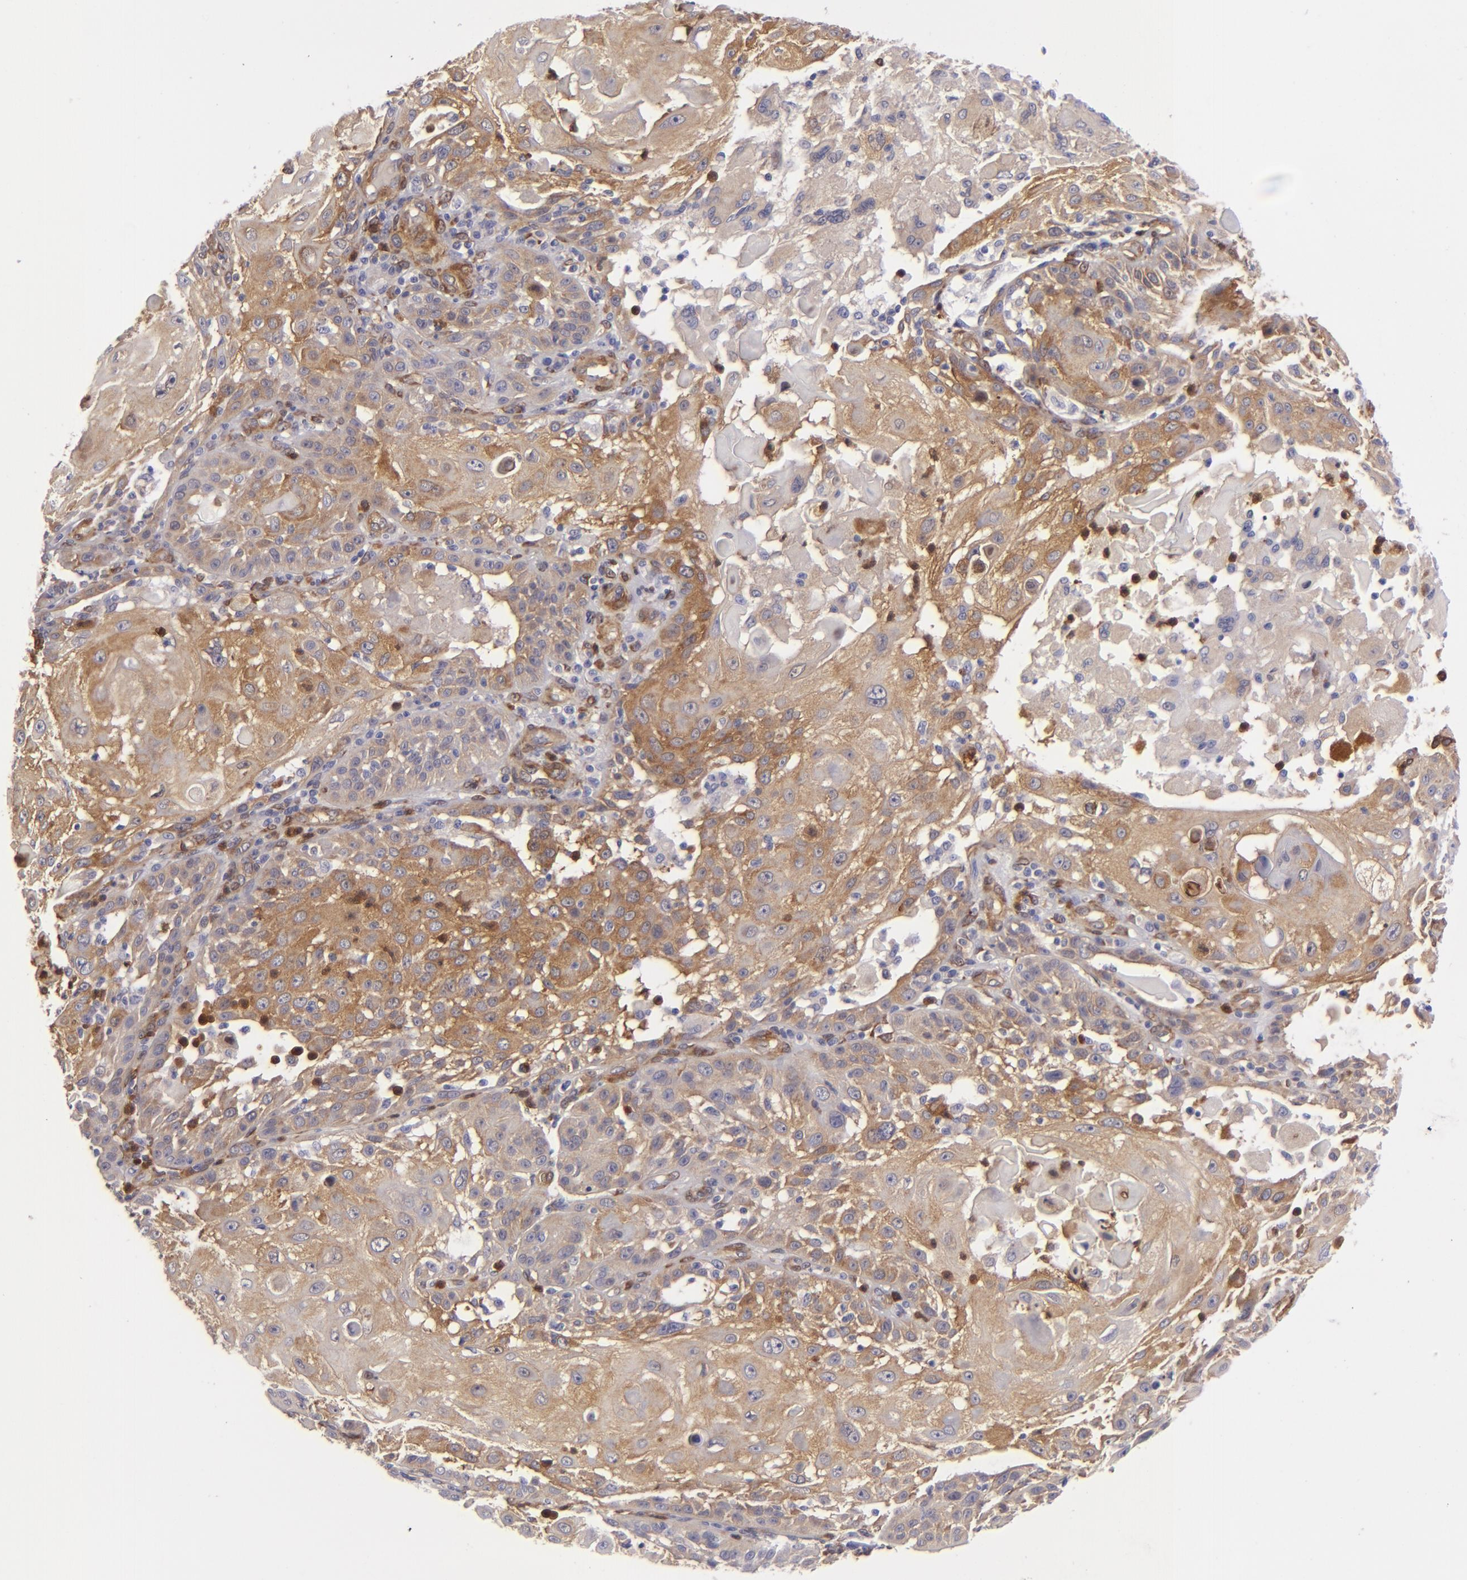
{"staining": {"intensity": "moderate", "quantity": ">75%", "location": "cytoplasmic/membranous"}, "tissue": "skin cancer", "cell_type": "Tumor cells", "image_type": "cancer", "snomed": [{"axis": "morphology", "description": "Squamous cell carcinoma, NOS"}, {"axis": "topography", "description": "Skin"}], "caption": "Immunohistochemistry (DAB (3,3'-diaminobenzidine)) staining of skin cancer (squamous cell carcinoma) exhibits moderate cytoplasmic/membranous protein expression in approximately >75% of tumor cells.", "gene": "VCL", "patient": {"sex": "female", "age": 89}}